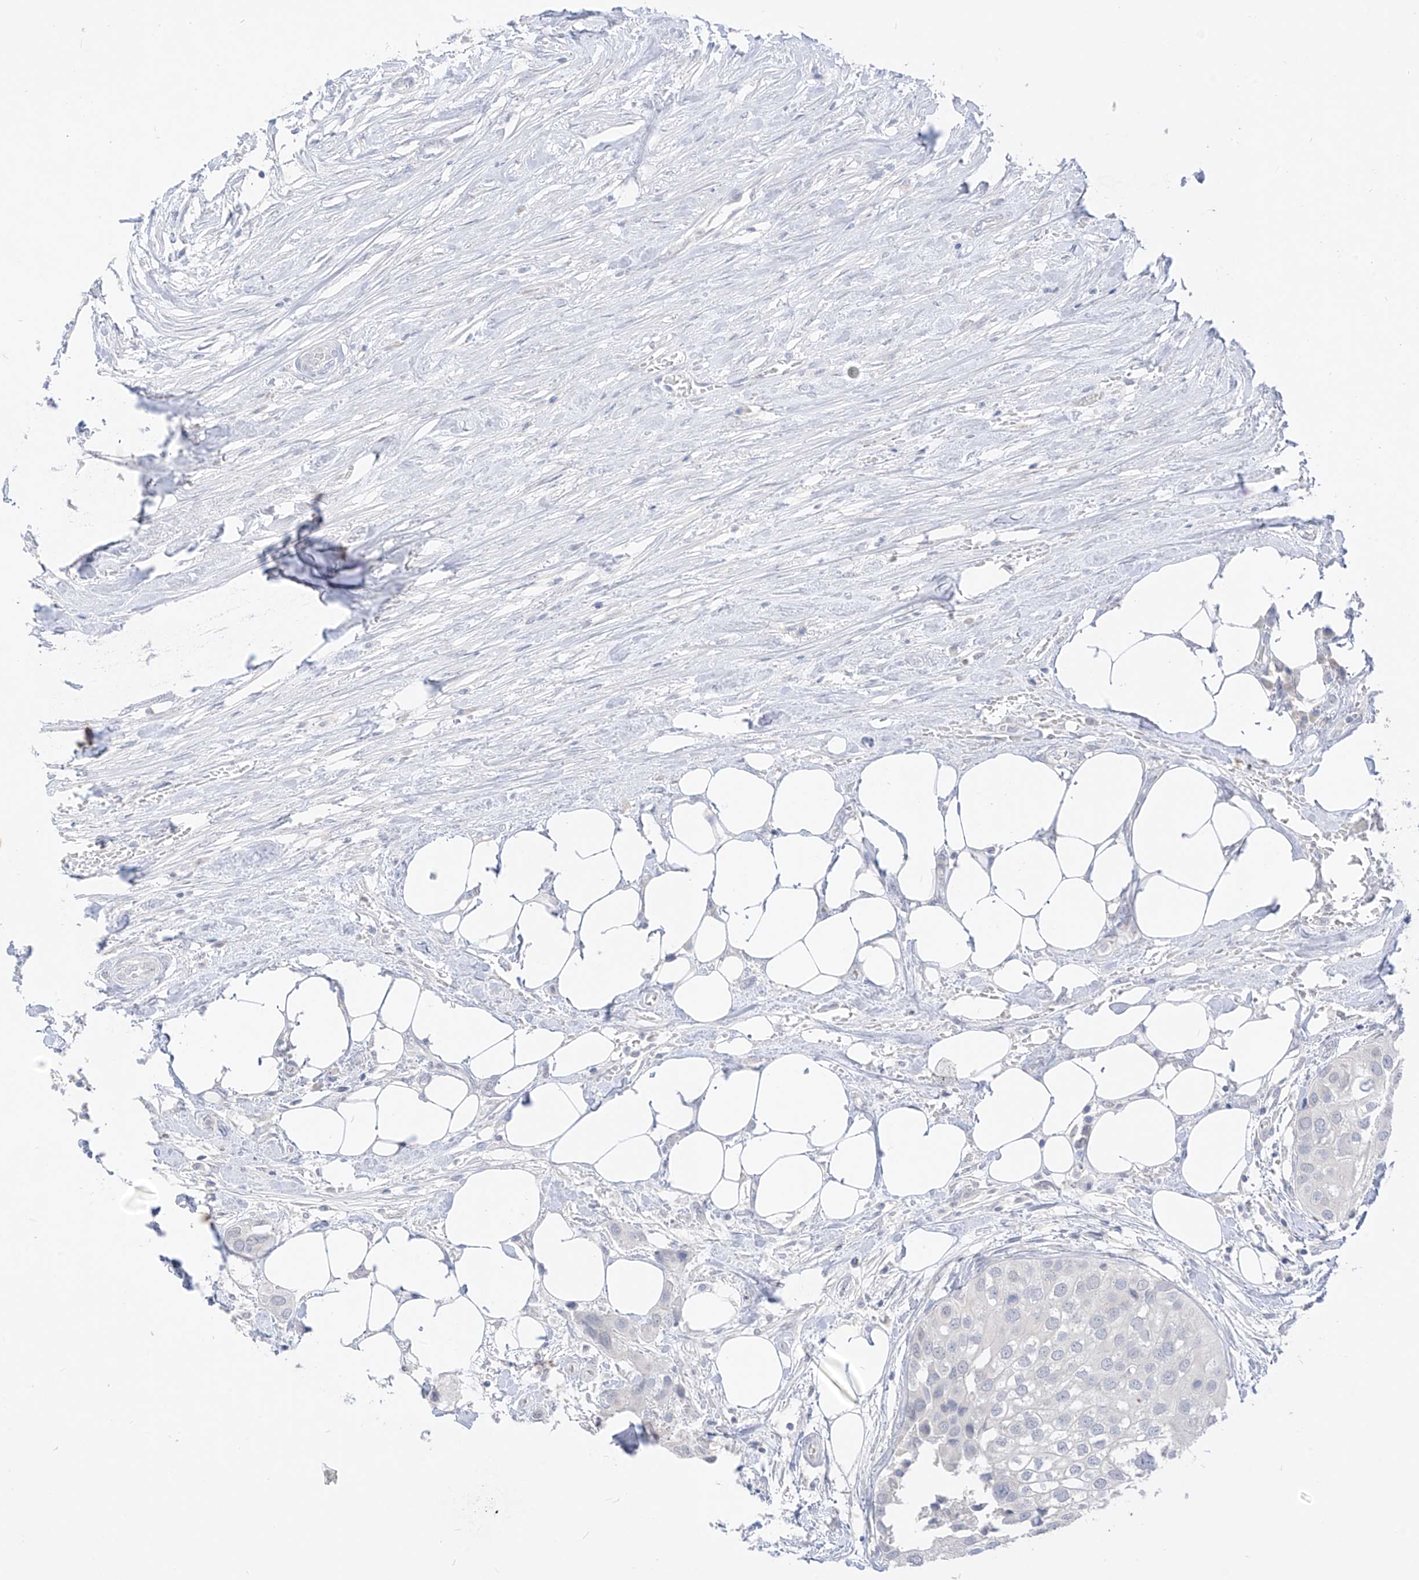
{"staining": {"intensity": "negative", "quantity": "none", "location": "none"}, "tissue": "urothelial cancer", "cell_type": "Tumor cells", "image_type": "cancer", "snomed": [{"axis": "morphology", "description": "Urothelial carcinoma, High grade"}, {"axis": "topography", "description": "Urinary bladder"}], "caption": "Immunohistochemical staining of human urothelial cancer exhibits no significant positivity in tumor cells.", "gene": "BARX2", "patient": {"sex": "male", "age": 64}}